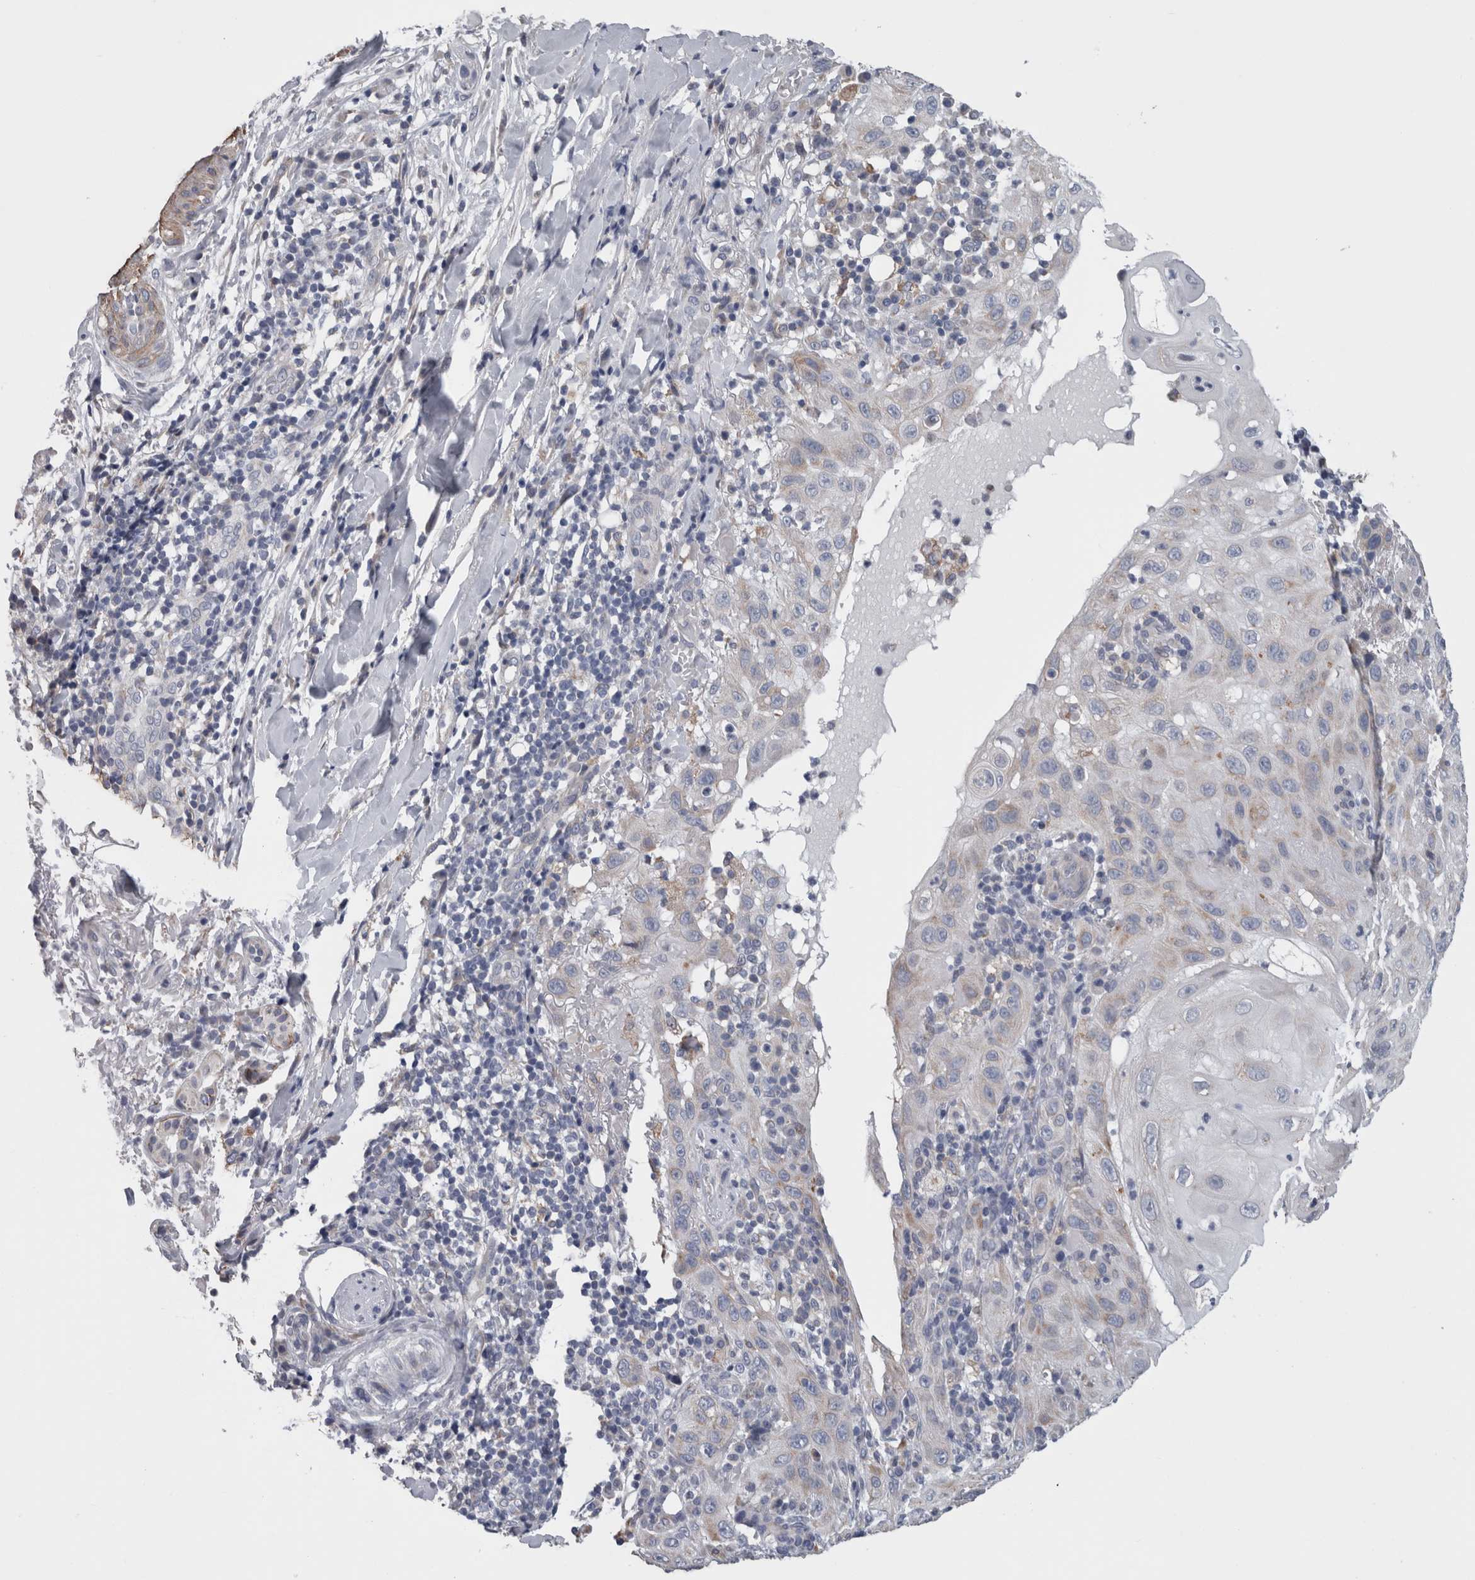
{"staining": {"intensity": "negative", "quantity": "none", "location": "none"}, "tissue": "skin cancer", "cell_type": "Tumor cells", "image_type": "cancer", "snomed": [{"axis": "morphology", "description": "Normal tissue, NOS"}, {"axis": "morphology", "description": "Squamous cell carcinoma, NOS"}, {"axis": "topography", "description": "Skin"}], "caption": "Immunohistochemical staining of human skin cancer (squamous cell carcinoma) shows no significant staining in tumor cells.", "gene": "GDAP1", "patient": {"sex": "female", "age": 96}}